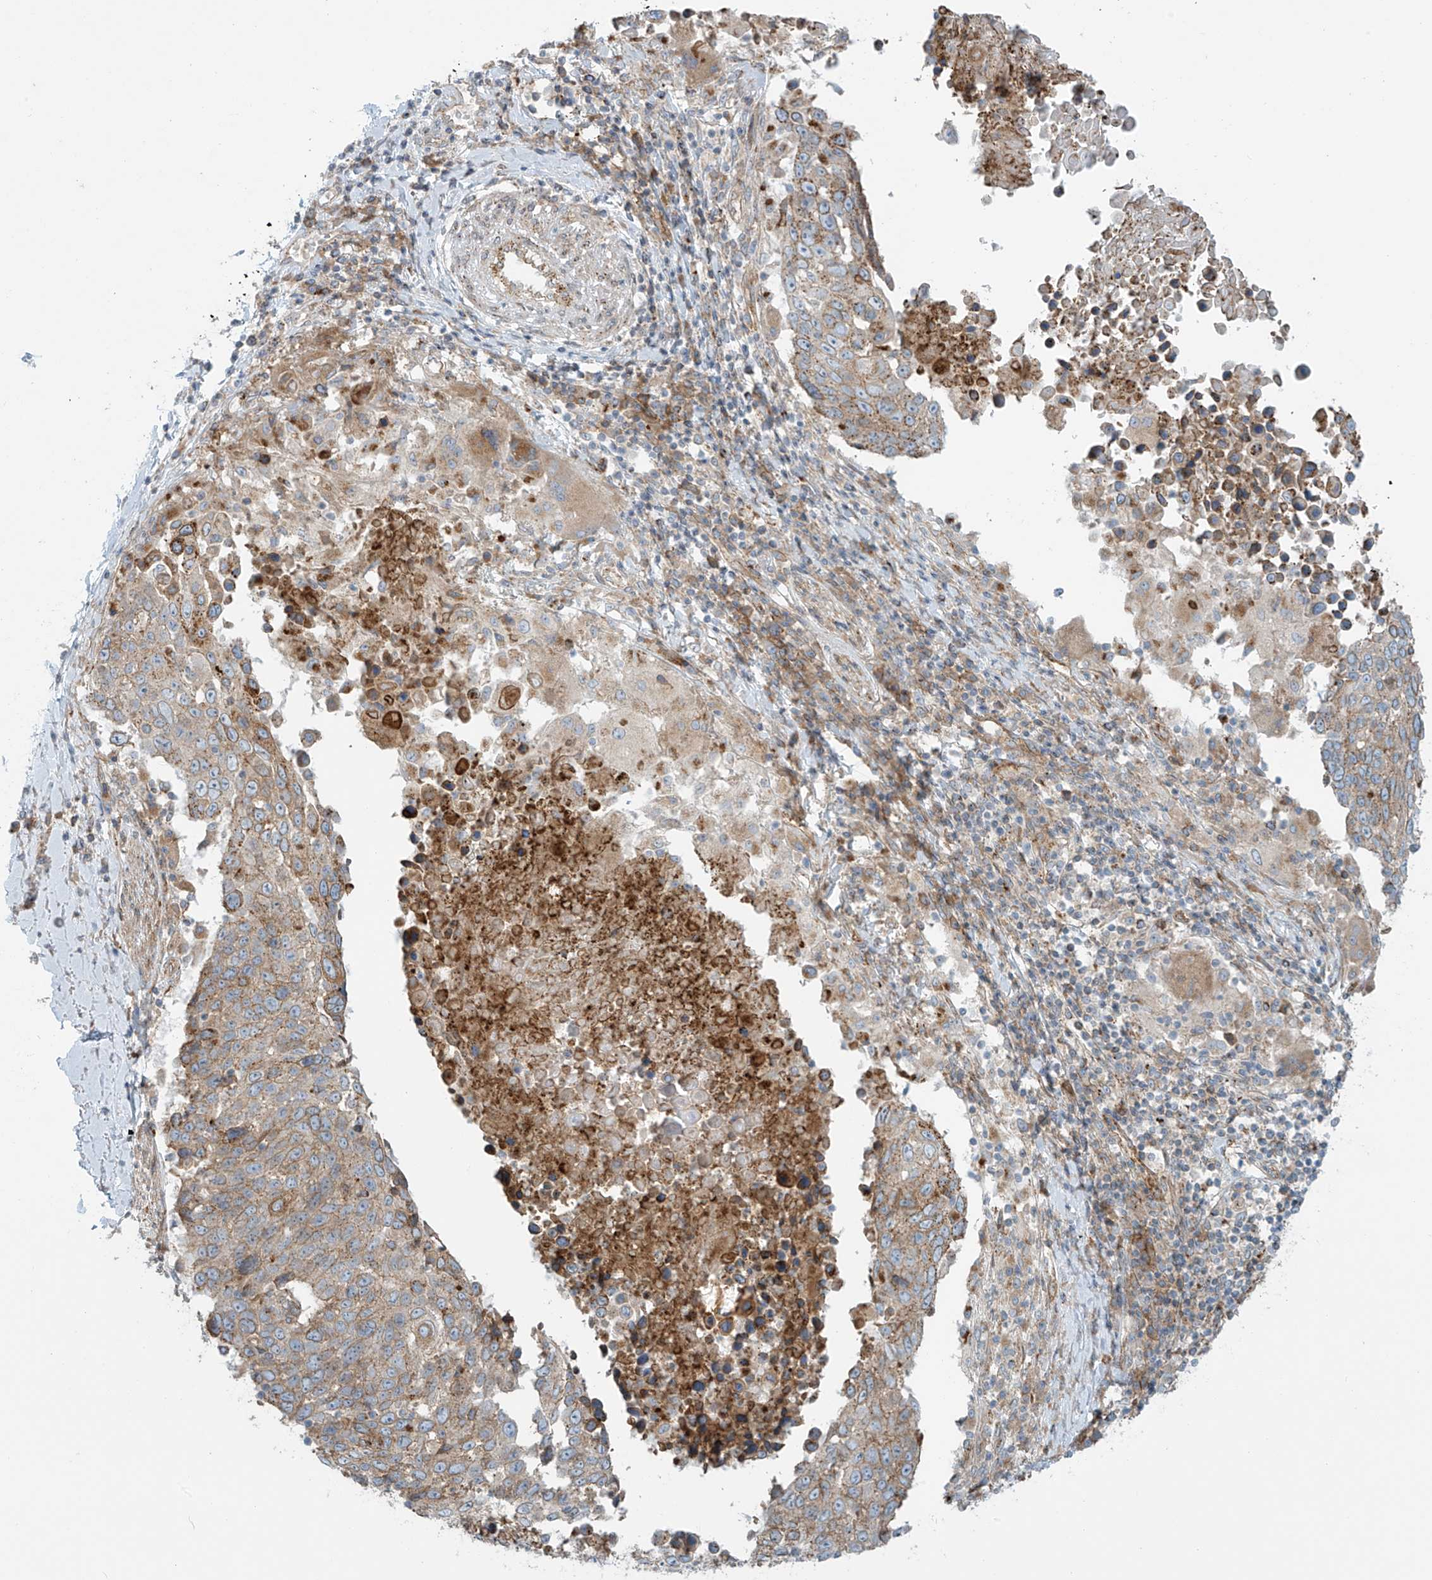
{"staining": {"intensity": "weak", "quantity": "25%-75%", "location": "cytoplasmic/membranous"}, "tissue": "lung cancer", "cell_type": "Tumor cells", "image_type": "cancer", "snomed": [{"axis": "morphology", "description": "Squamous cell carcinoma, NOS"}, {"axis": "topography", "description": "Lung"}], "caption": "Lung squamous cell carcinoma stained with DAB (3,3'-diaminobenzidine) immunohistochemistry displays low levels of weak cytoplasmic/membranous expression in about 25%-75% of tumor cells.", "gene": "LZTS3", "patient": {"sex": "male", "age": 66}}